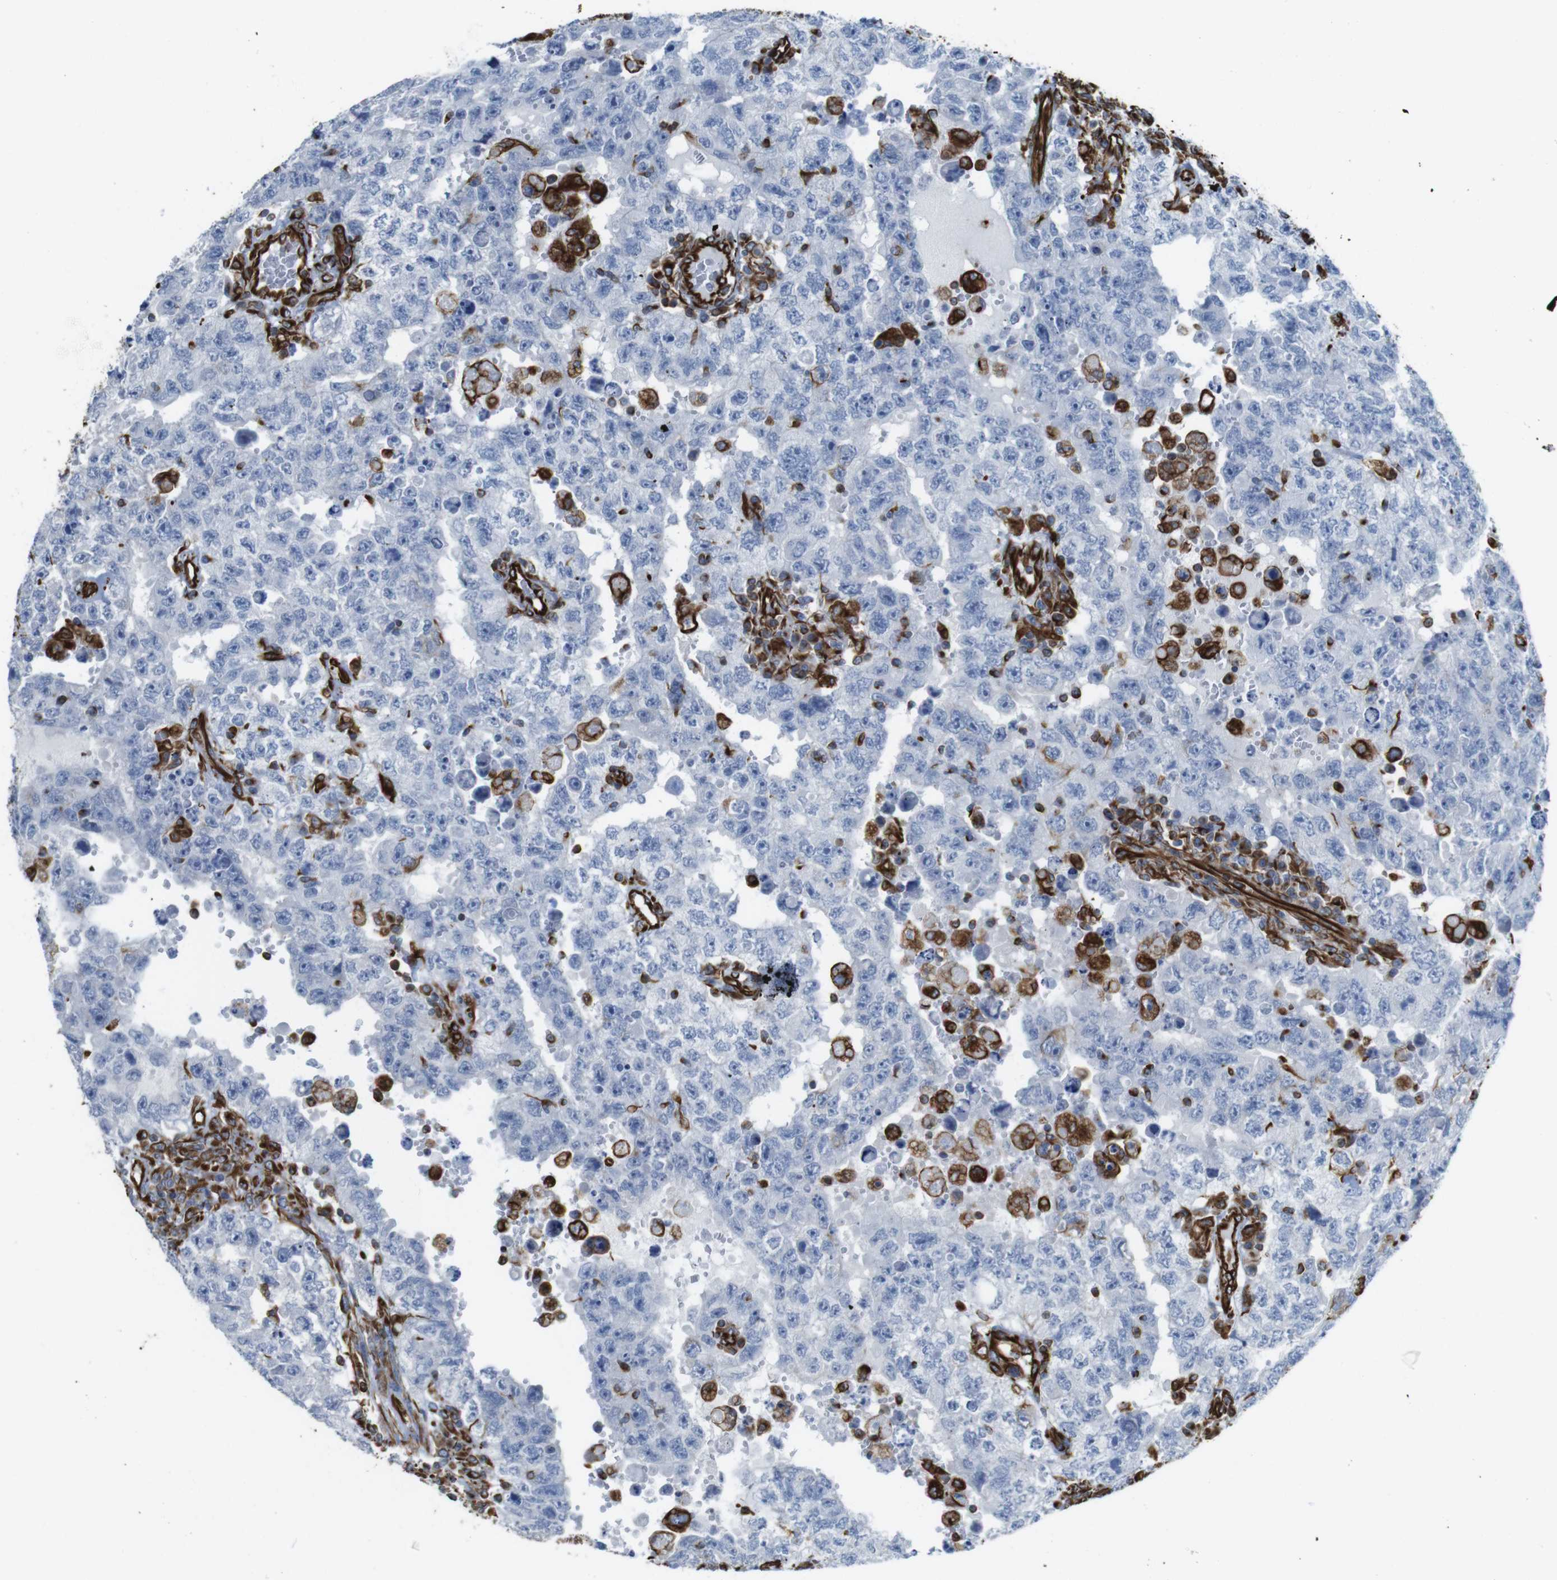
{"staining": {"intensity": "negative", "quantity": "none", "location": "none"}, "tissue": "testis cancer", "cell_type": "Tumor cells", "image_type": "cancer", "snomed": [{"axis": "morphology", "description": "Carcinoma, Embryonal, NOS"}, {"axis": "topography", "description": "Testis"}], "caption": "Tumor cells show no significant positivity in testis cancer (embryonal carcinoma).", "gene": "RALGPS1", "patient": {"sex": "male", "age": 26}}